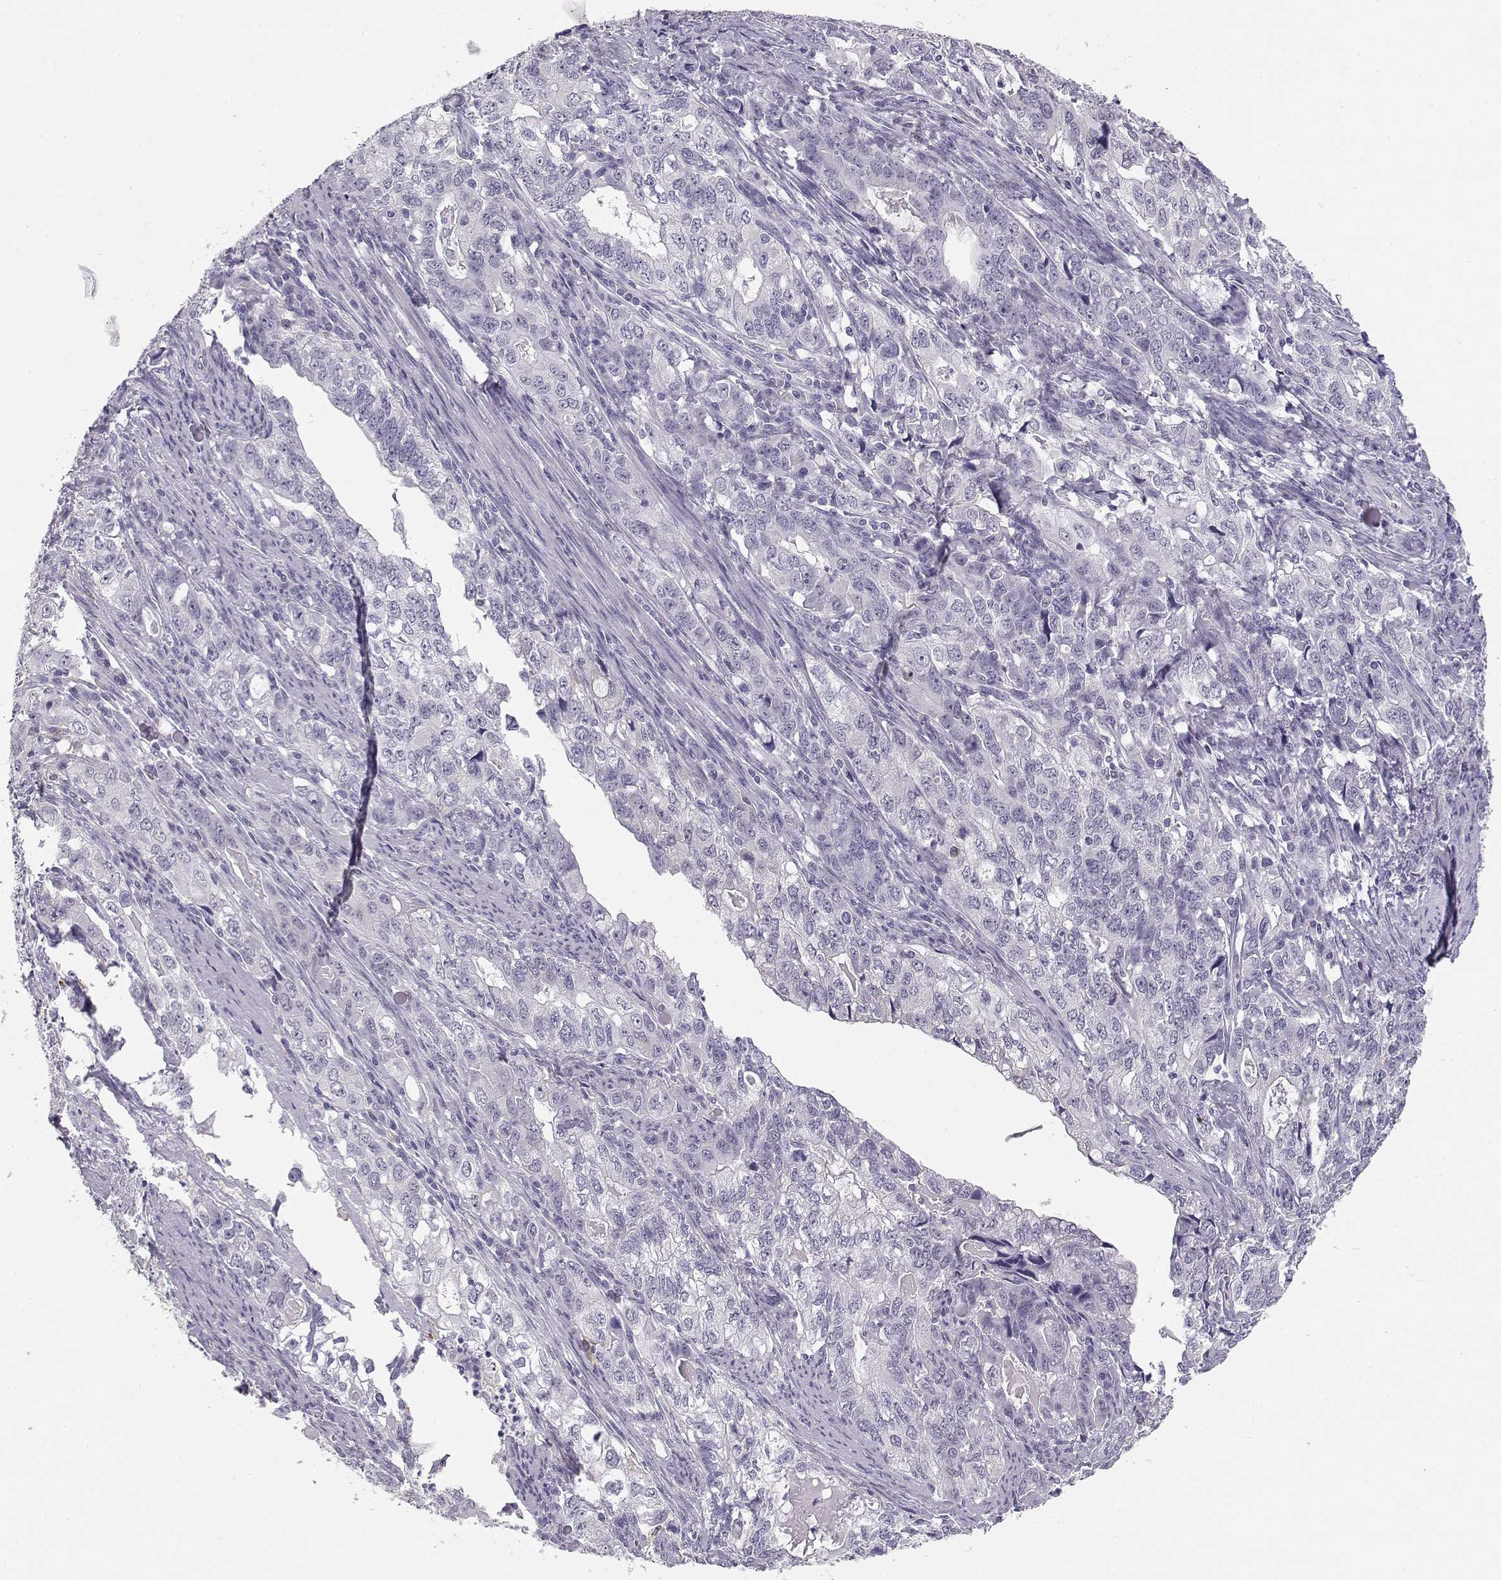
{"staining": {"intensity": "negative", "quantity": "none", "location": "none"}, "tissue": "stomach cancer", "cell_type": "Tumor cells", "image_type": "cancer", "snomed": [{"axis": "morphology", "description": "Adenocarcinoma, NOS"}, {"axis": "topography", "description": "Stomach, lower"}], "caption": "The immunohistochemistry (IHC) histopathology image has no significant staining in tumor cells of adenocarcinoma (stomach) tissue. (DAB (3,3'-diaminobenzidine) immunohistochemistry with hematoxylin counter stain).", "gene": "NUTM1", "patient": {"sex": "female", "age": 72}}